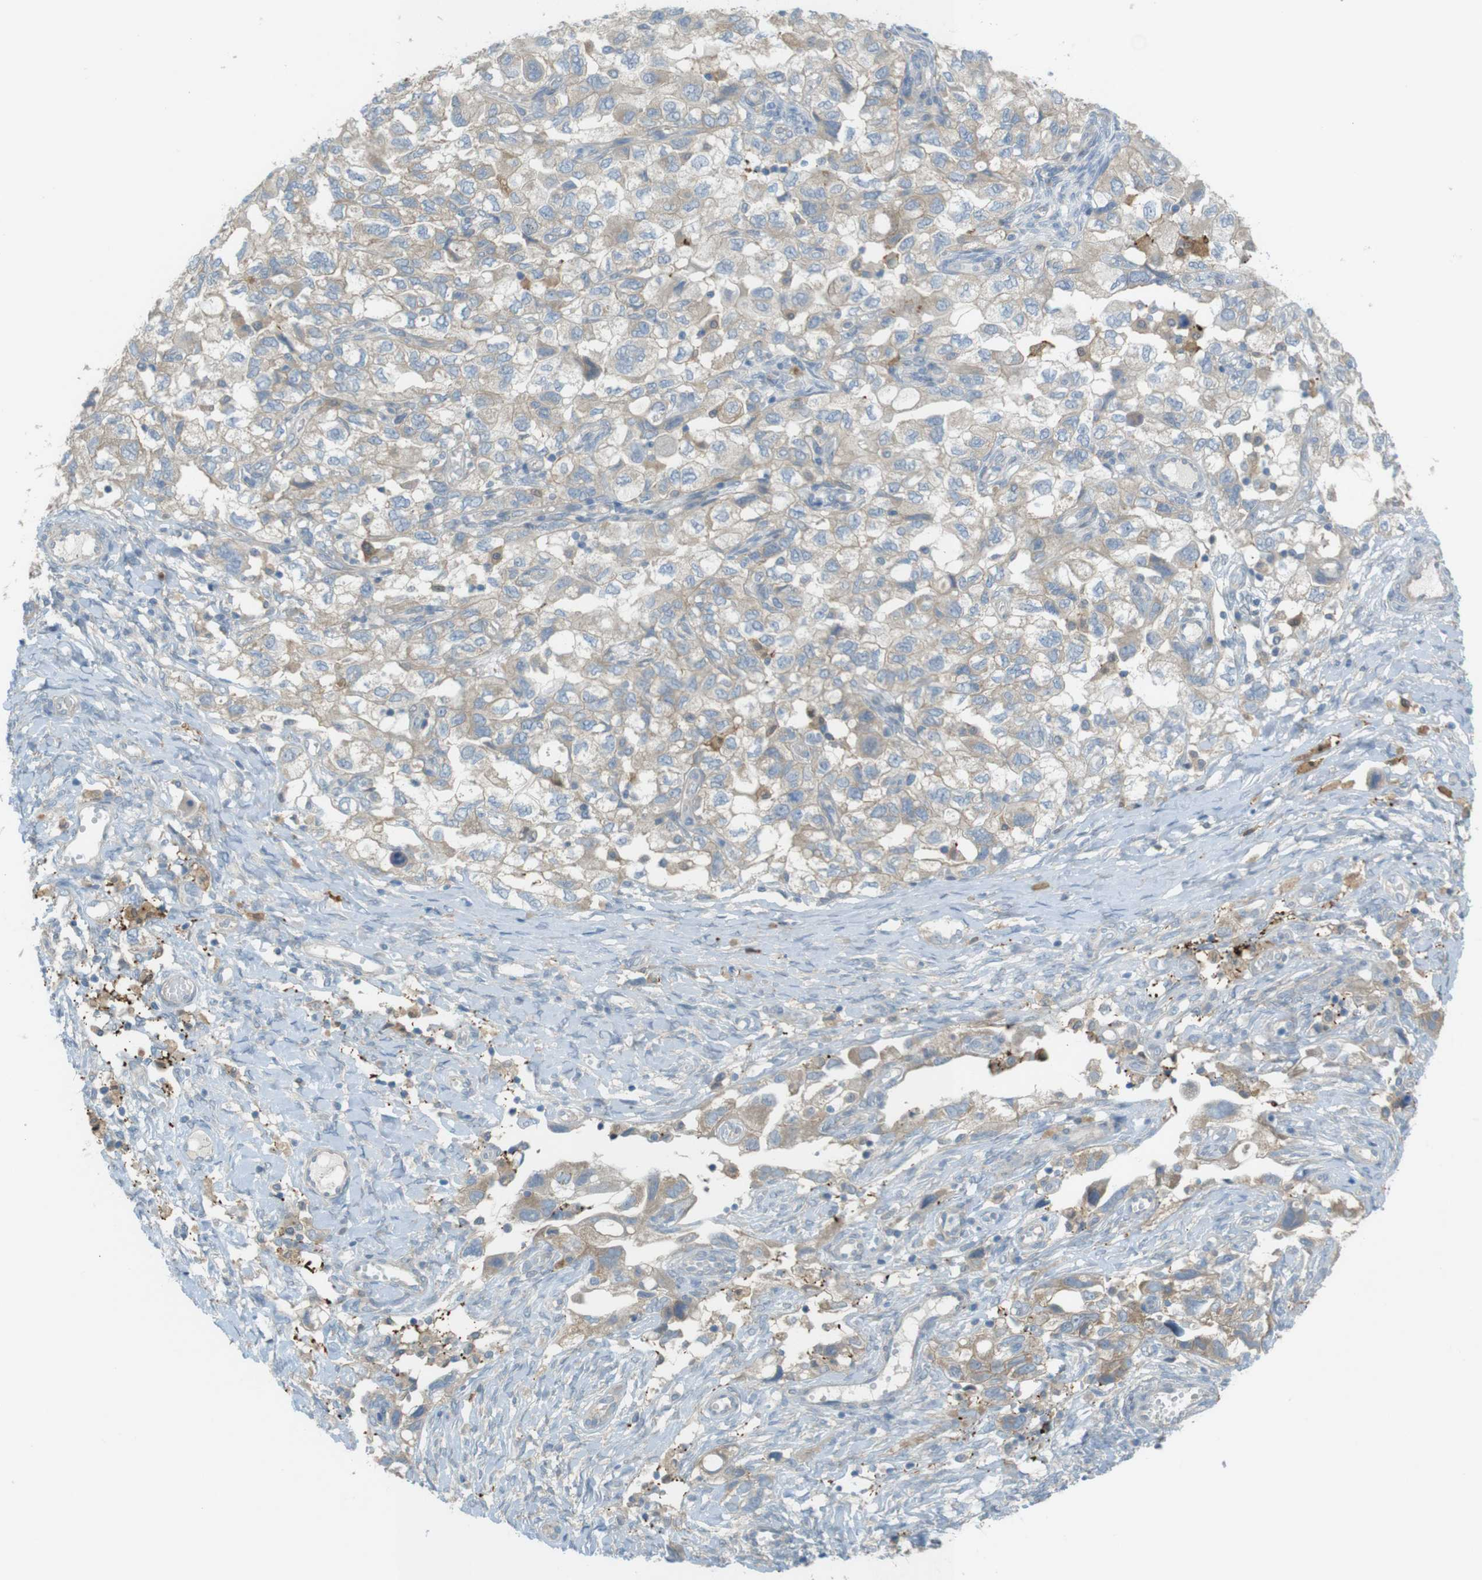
{"staining": {"intensity": "weak", "quantity": "25%-75%", "location": "cytoplasmic/membranous"}, "tissue": "ovarian cancer", "cell_type": "Tumor cells", "image_type": "cancer", "snomed": [{"axis": "morphology", "description": "Carcinoma, NOS"}, {"axis": "morphology", "description": "Cystadenocarcinoma, serous, NOS"}, {"axis": "topography", "description": "Ovary"}], "caption": "High-power microscopy captured an IHC photomicrograph of serous cystadenocarcinoma (ovarian), revealing weak cytoplasmic/membranous positivity in approximately 25%-75% of tumor cells.", "gene": "TMEM41B", "patient": {"sex": "female", "age": 69}}